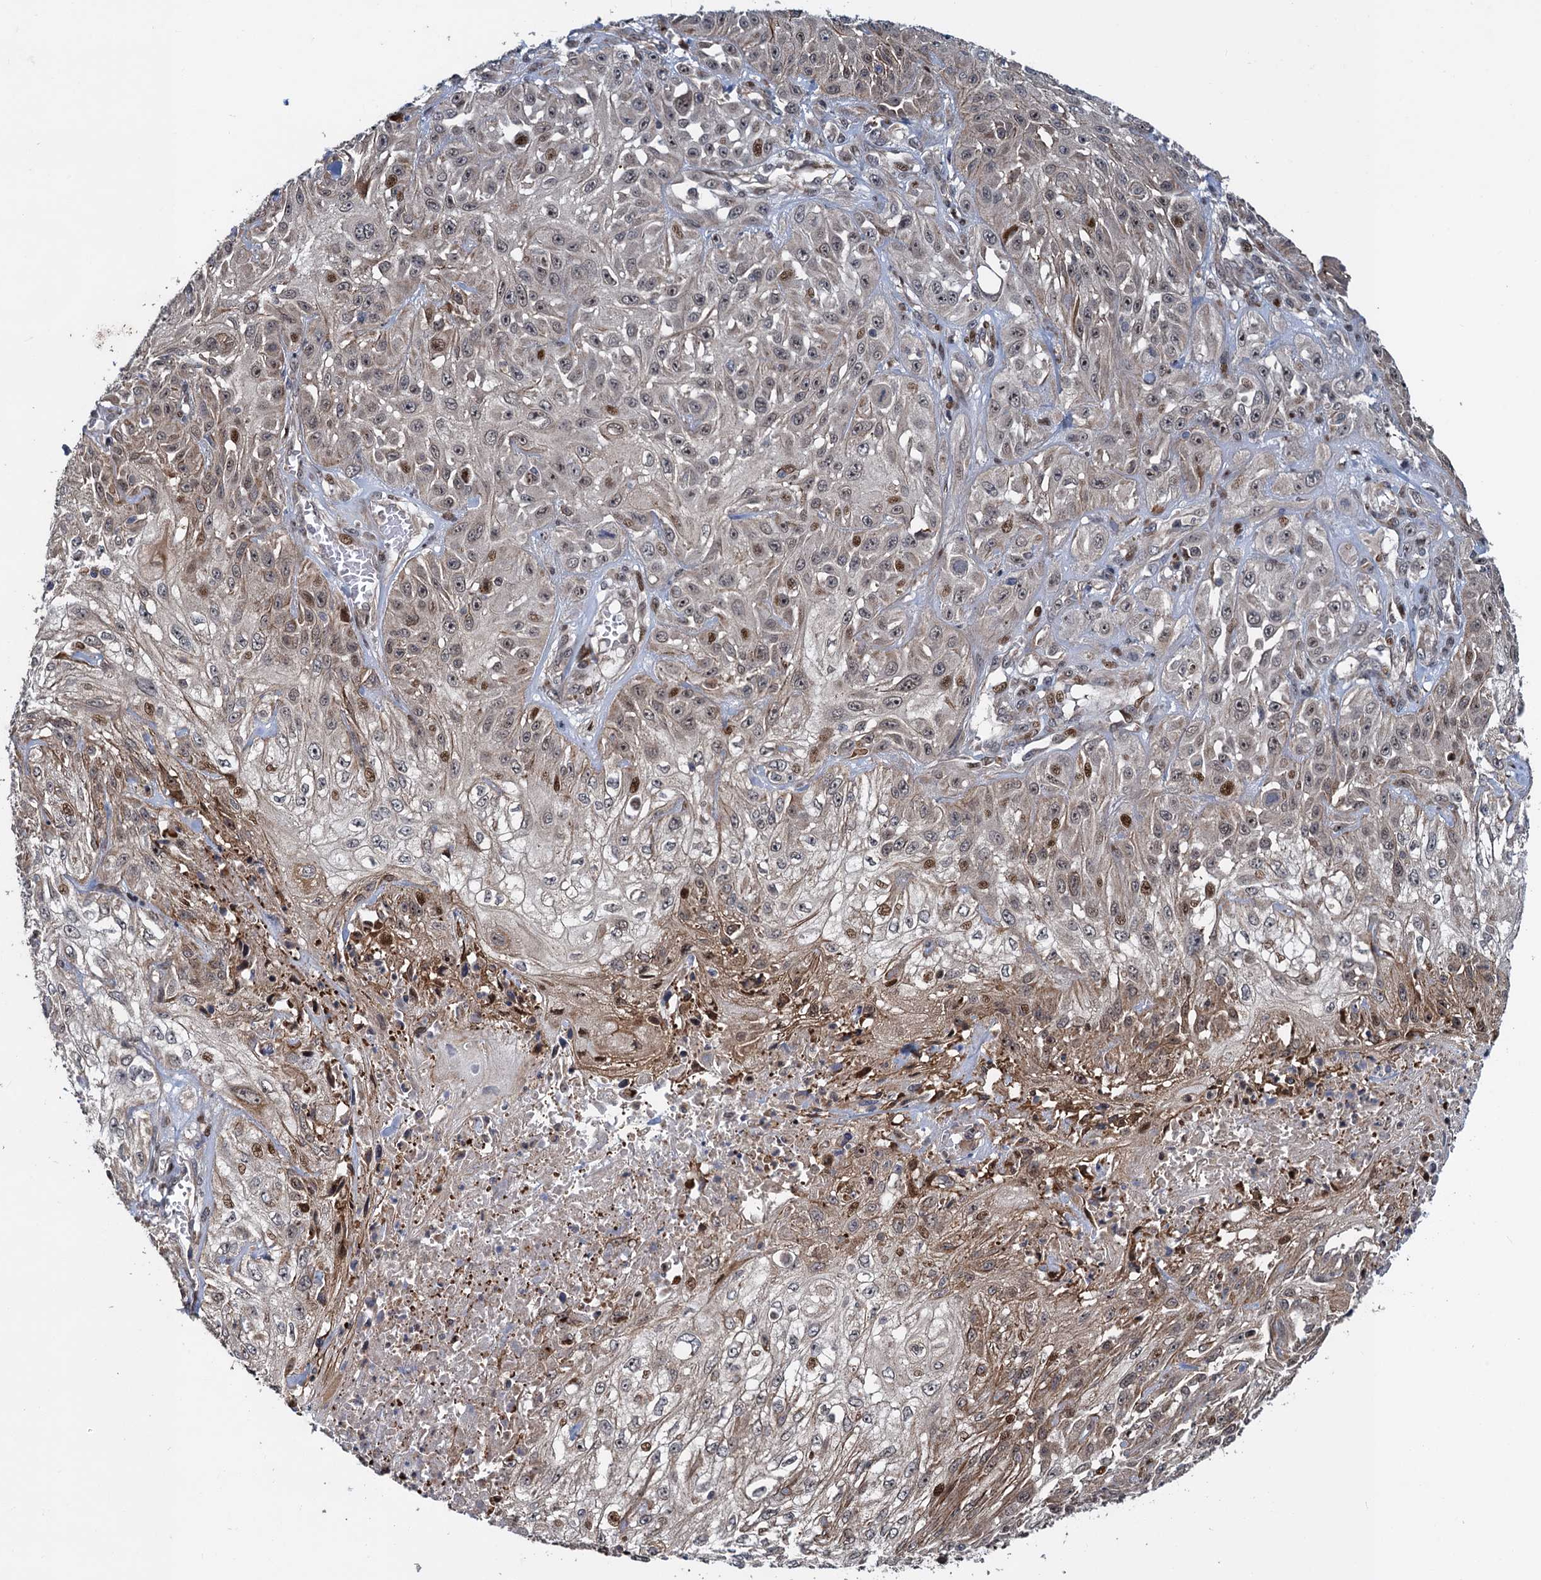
{"staining": {"intensity": "weak", "quantity": "25%-75%", "location": "nuclear"}, "tissue": "skin cancer", "cell_type": "Tumor cells", "image_type": "cancer", "snomed": [{"axis": "morphology", "description": "Squamous cell carcinoma, NOS"}, {"axis": "morphology", "description": "Squamous cell carcinoma, metastatic, NOS"}, {"axis": "topography", "description": "Skin"}, {"axis": "topography", "description": "Lymph node"}], "caption": "Tumor cells show low levels of weak nuclear staining in approximately 25%-75% of cells in skin metastatic squamous cell carcinoma.", "gene": "ATOSA", "patient": {"sex": "male", "age": 75}}